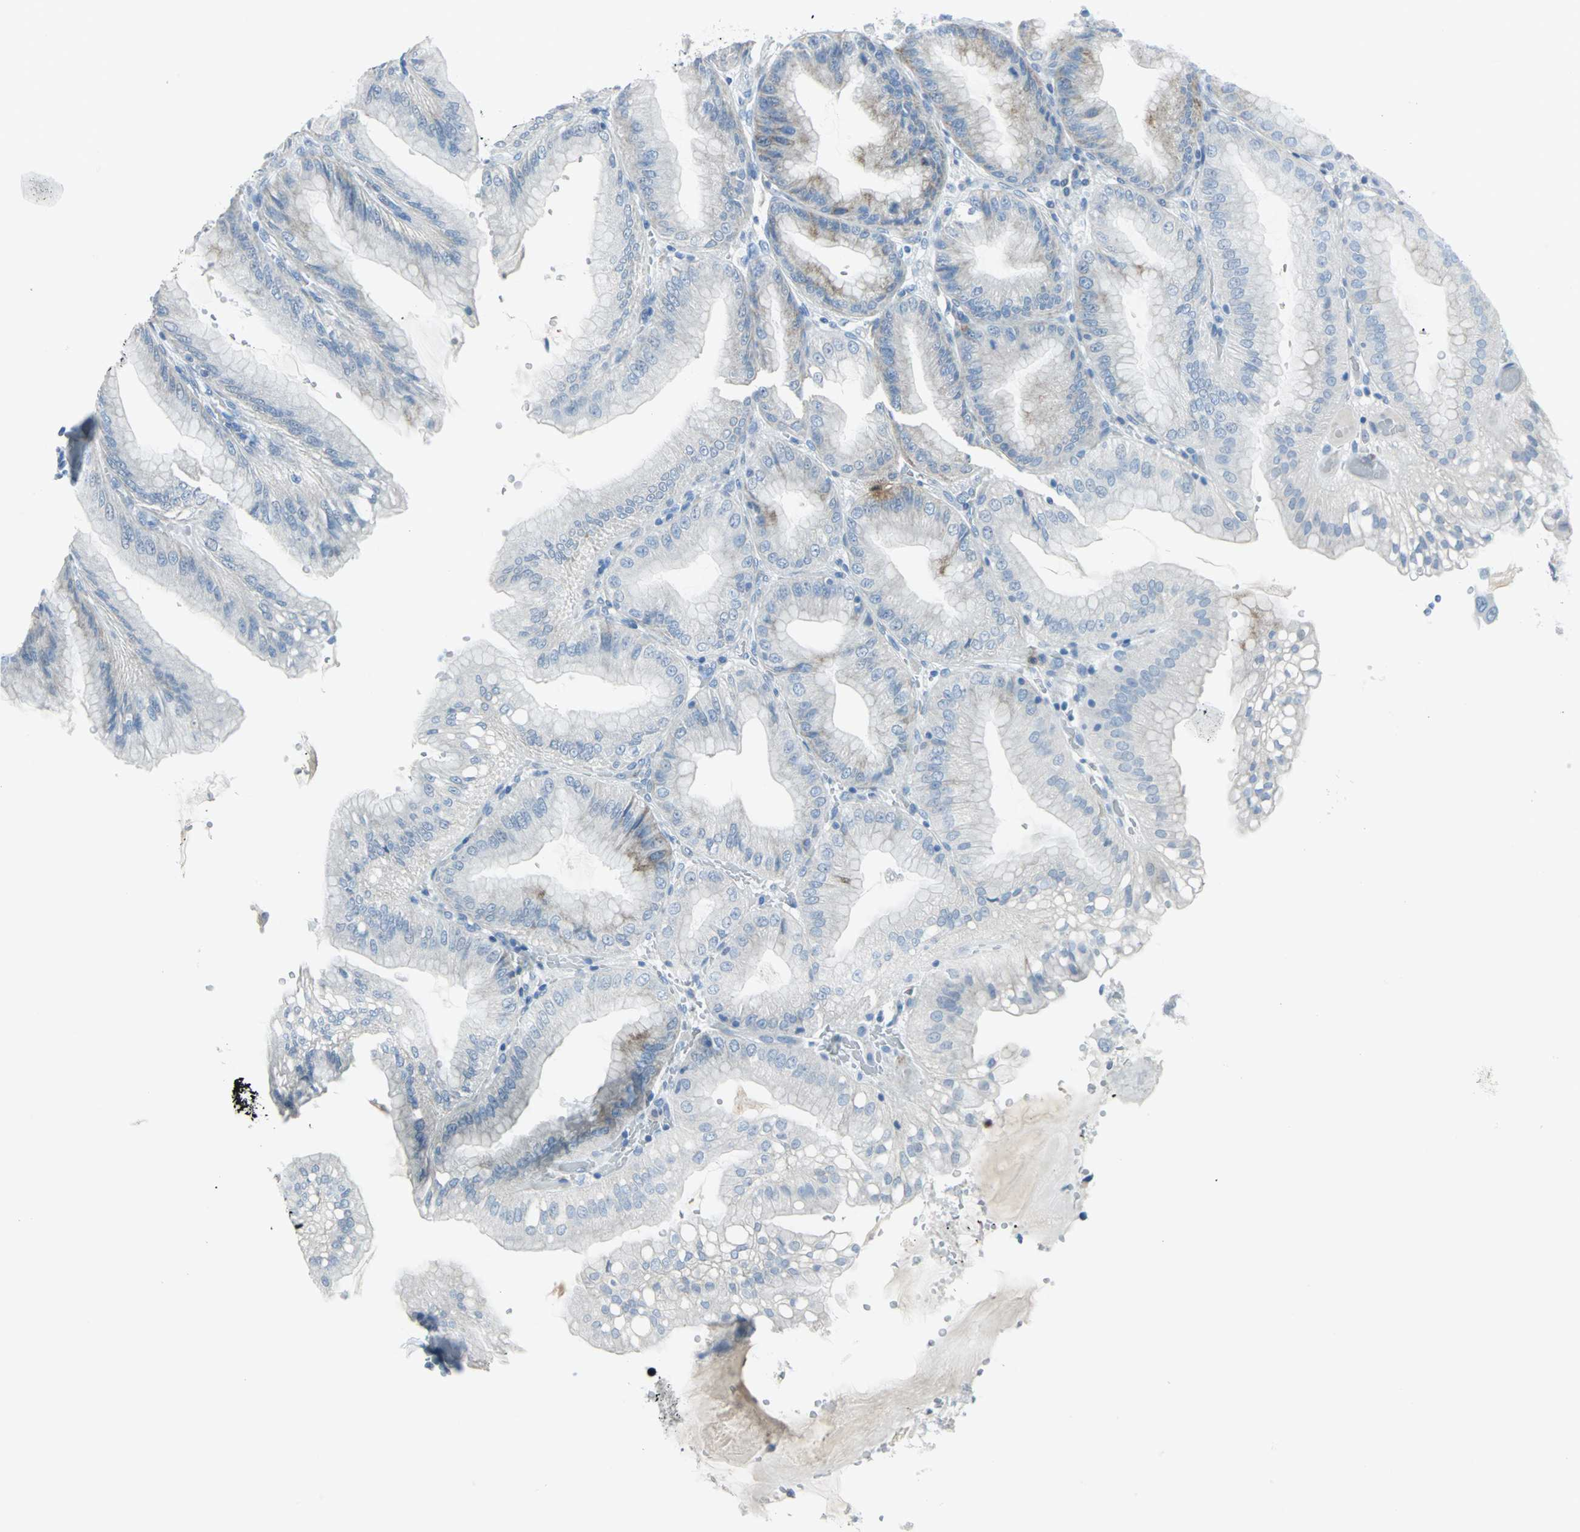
{"staining": {"intensity": "moderate", "quantity": "<25%", "location": "cytoplasmic/membranous"}, "tissue": "stomach", "cell_type": "Glandular cells", "image_type": "normal", "snomed": [{"axis": "morphology", "description": "Normal tissue, NOS"}, {"axis": "topography", "description": "Stomach, lower"}], "caption": "Glandular cells display low levels of moderate cytoplasmic/membranous expression in about <25% of cells in normal human stomach.", "gene": "DNAI2", "patient": {"sex": "male", "age": 71}}